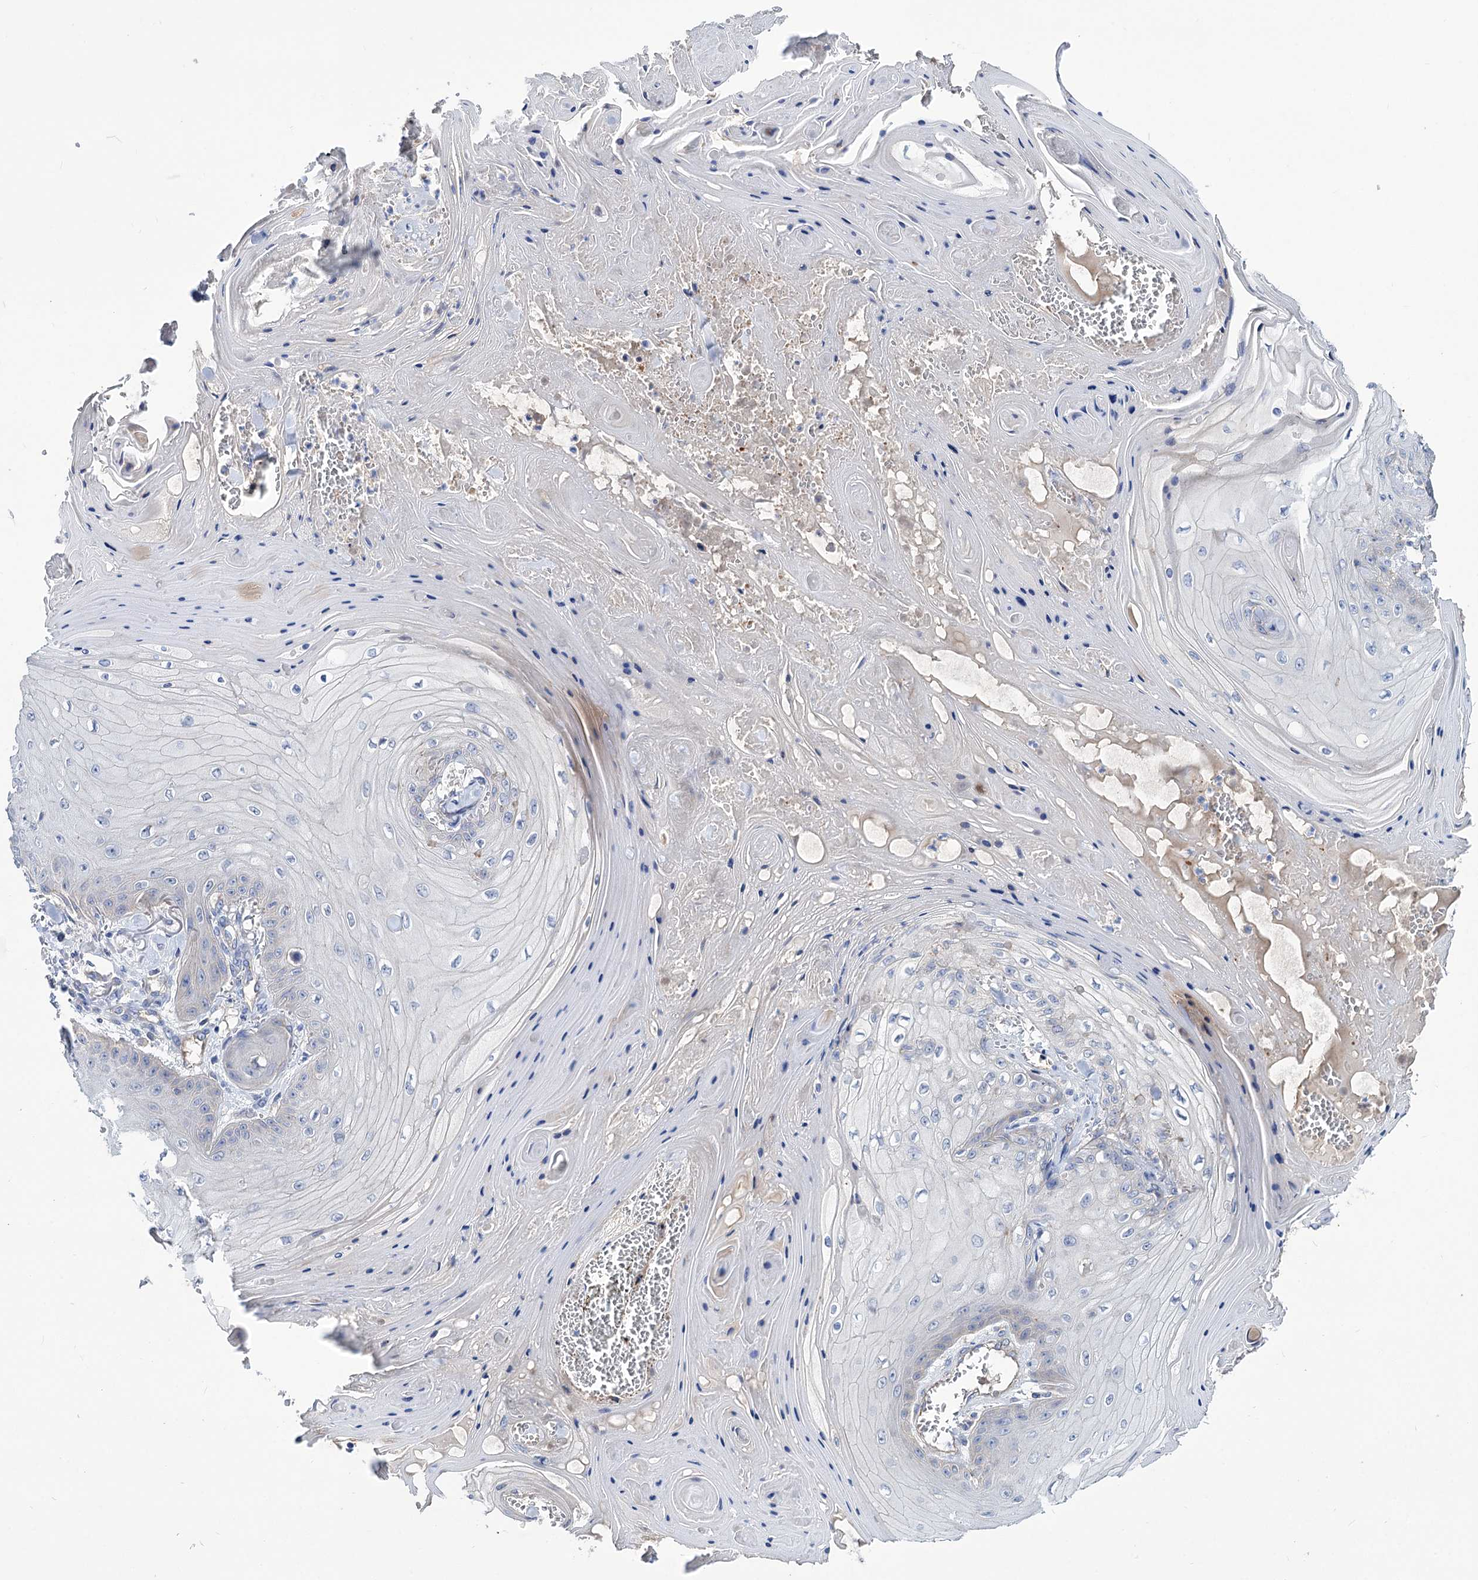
{"staining": {"intensity": "negative", "quantity": "none", "location": "none"}, "tissue": "skin cancer", "cell_type": "Tumor cells", "image_type": "cancer", "snomed": [{"axis": "morphology", "description": "Squamous cell carcinoma, NOS"}, {"axis": "topography", "description": "Skin"}], "caption": "DAB (3,3'-diaminobenzidine) immunohistochemical staining of skin cancer (squamous cell carcinoma) reveals no significant staining in tumor cells.", "gene": "NUDCD2", "patient": {"sex": "male", "age": 74}}